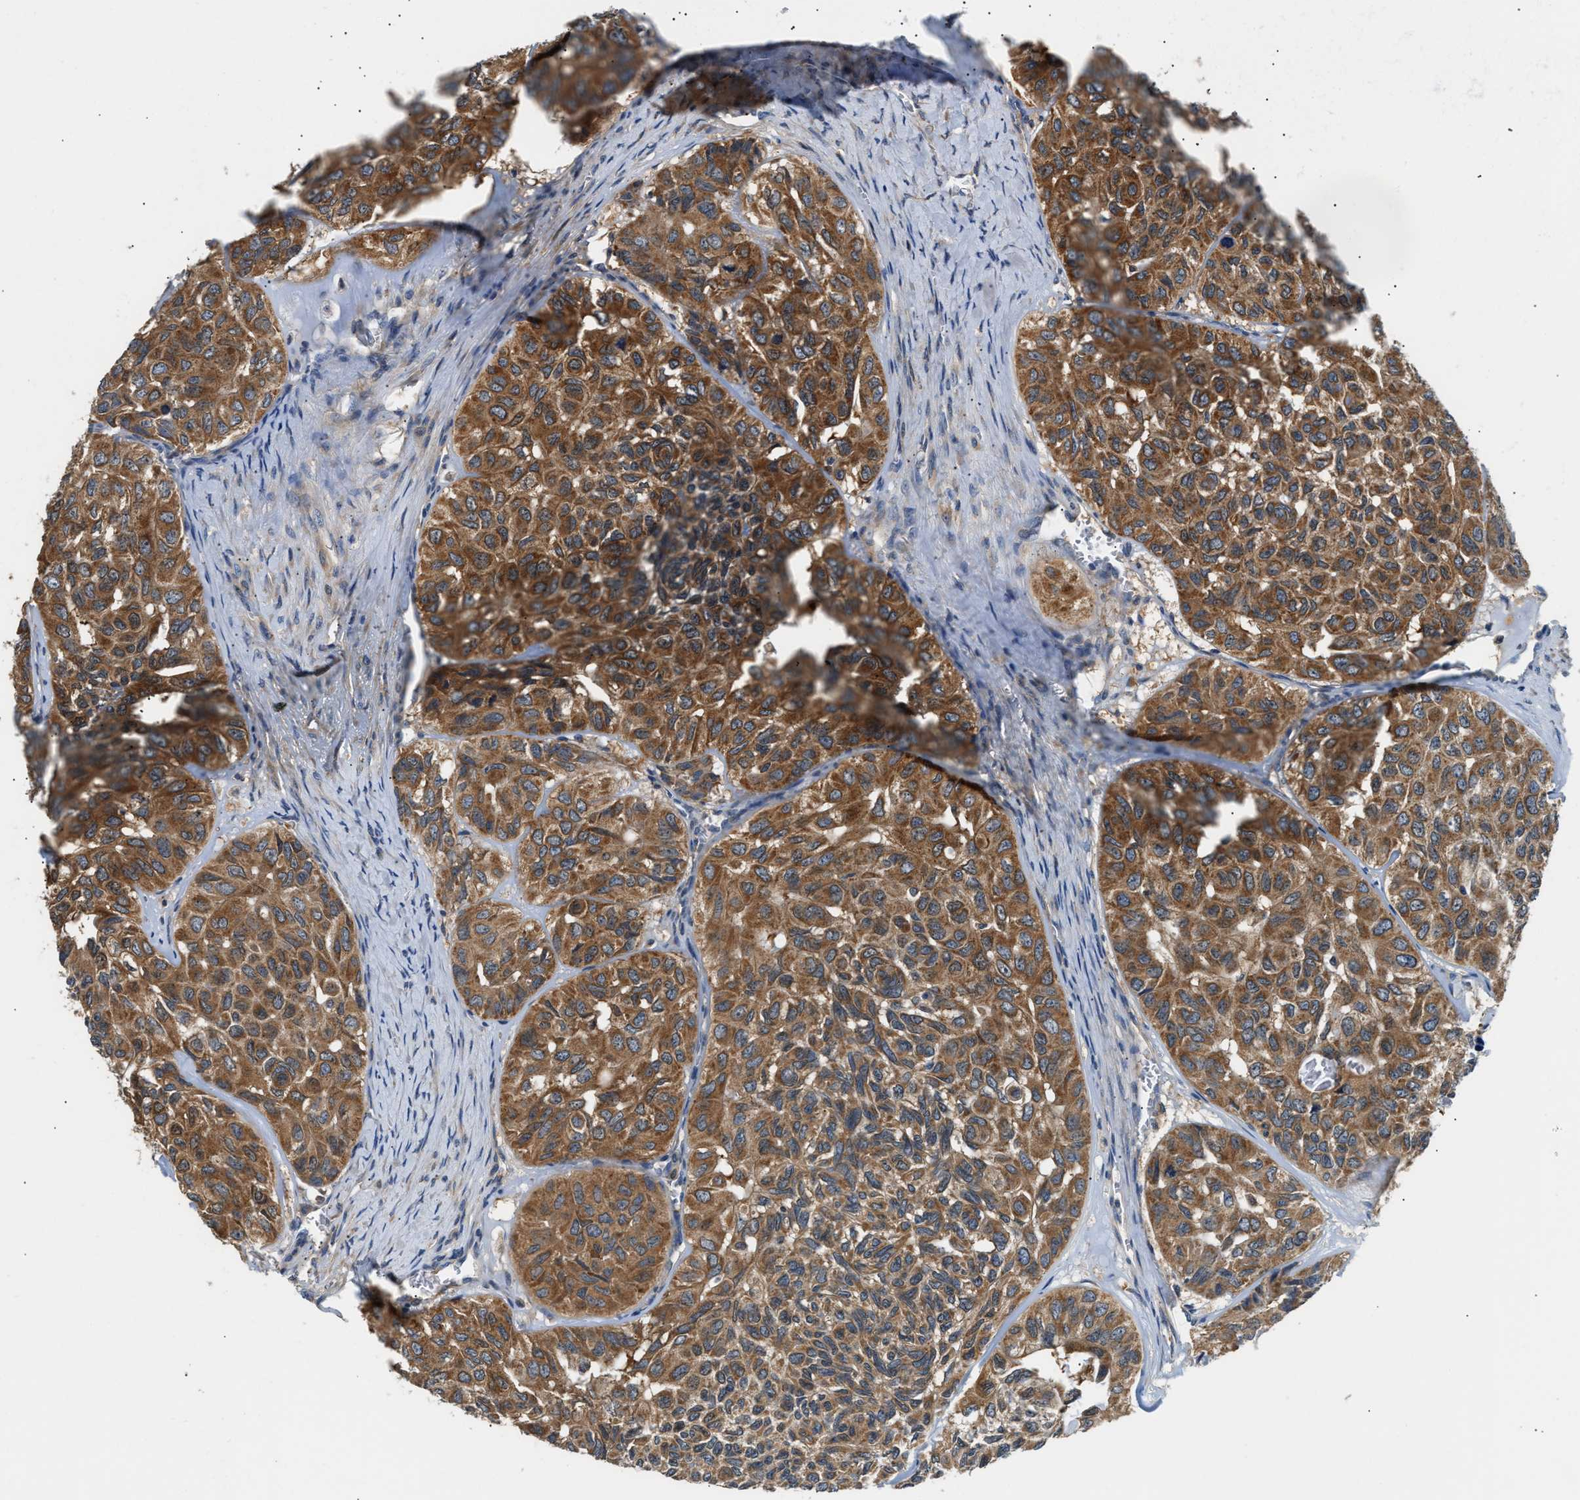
{"staining": {"intensity": "moderate", "quantity": ">75%", "location": "cytoplasmic/membranous"}, "tissue": "head and neck cancer", "cell_type": "Tumor cells", "image_type": "cancer", "snomed": [{"axis": "morphology", "description": "Adenocarcinoma, NOS"}, {"axis": "topography", "description": "Salivary gland, NOS"}, {"axis": "topography", "description": "Head-Neck"}], "caption": "Tumor cells exhibit medium levels of moderate cytoplasmic/membranous staining in approximately >75% of cells in head and neck cancer (adenocarcinoma).", "gene": "CCM2", "patient": {"sex": "female", "age": 76}}